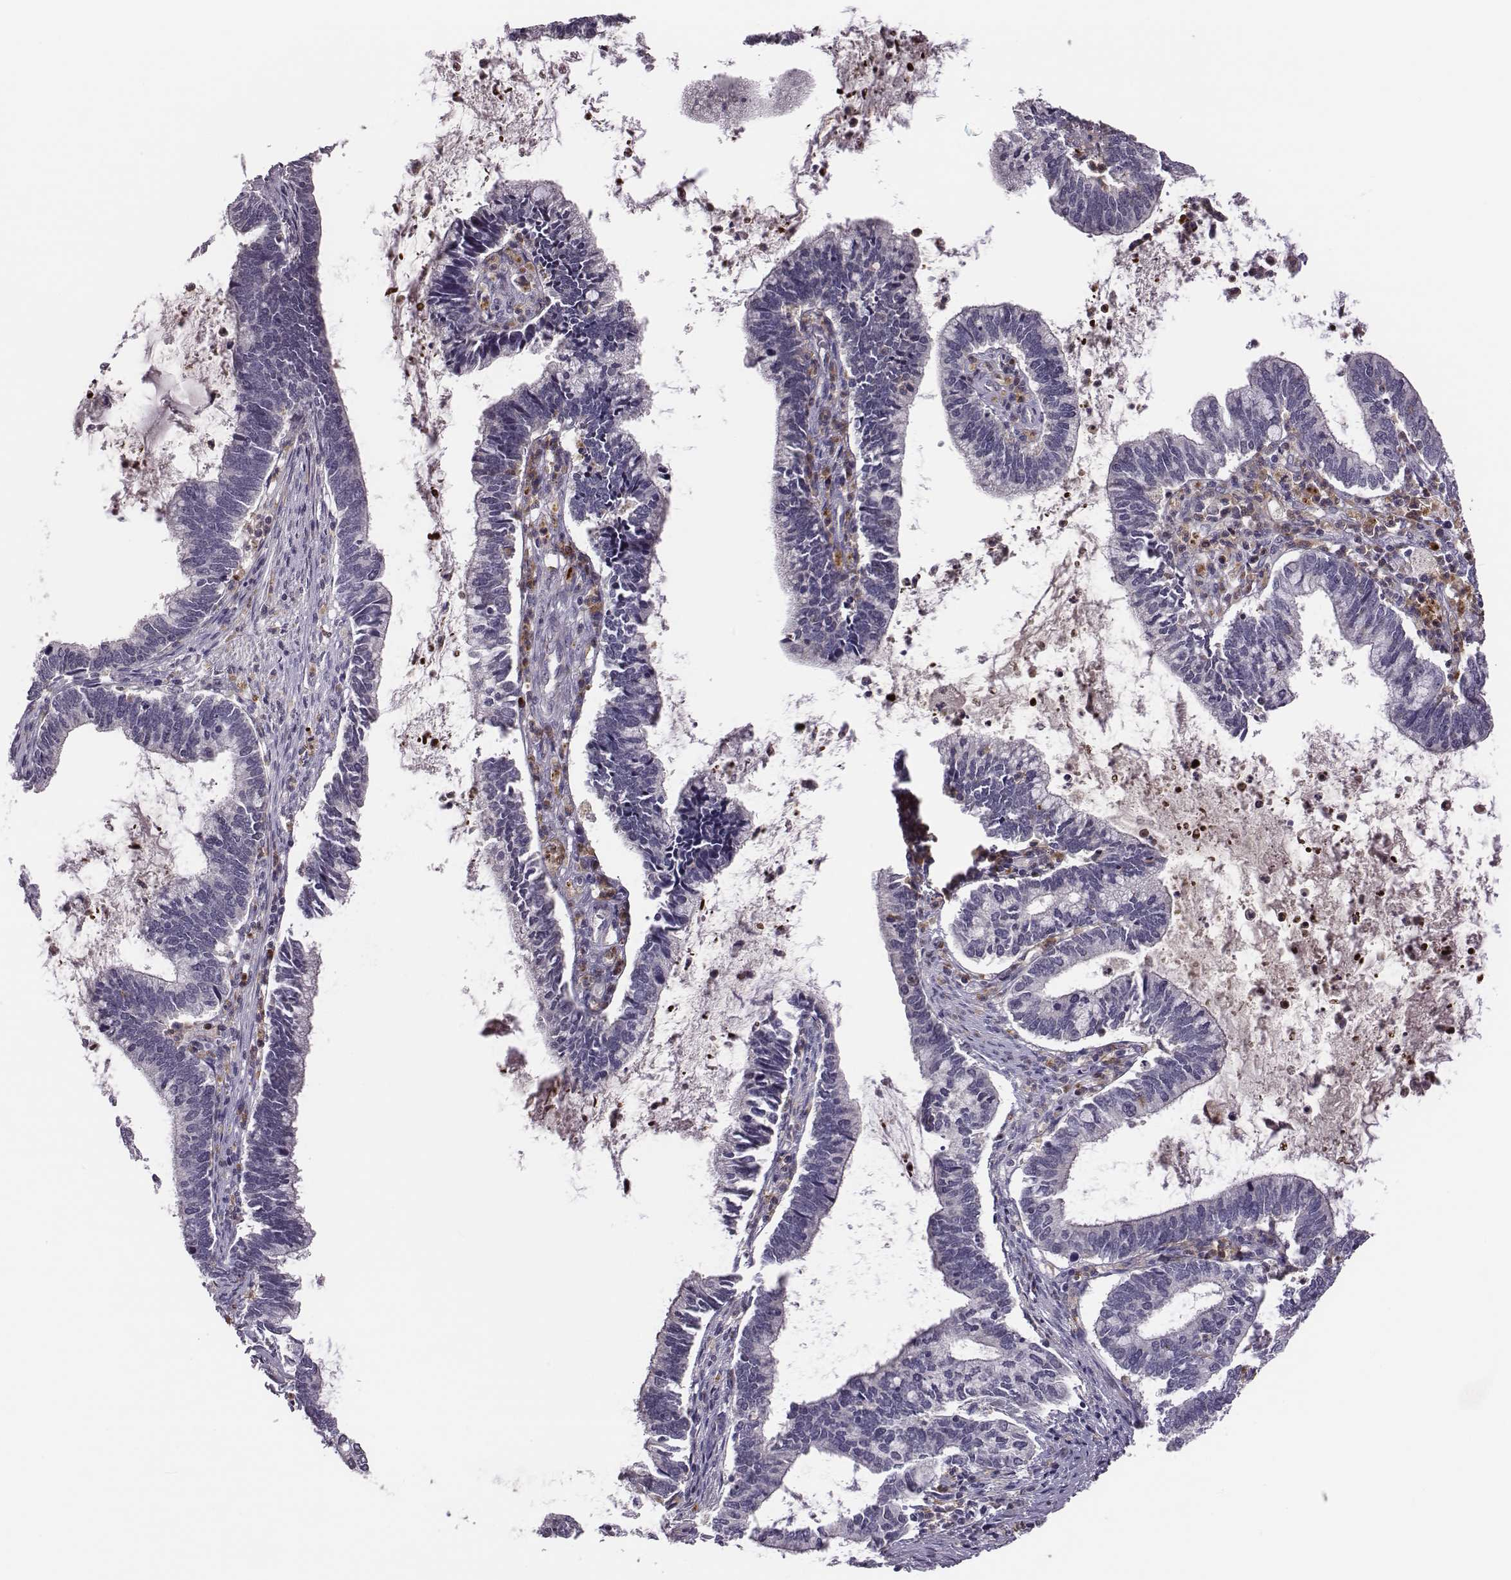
{"staining": {"intensity": "negative", "quantity": "none", "location": "none"}, "tissue": "cervical cancer", "cell_type": "Tumor cells", "image_type": "cancer", "snomed": [{"axis": "morphology", "description": "Adenocarcinoma, NOS"}, {"axis": "topography", "description": "Cervix"}], "caption": "Tumor cells are negative for brown protein staining in adenocarcinoma (cervical).", "gene": "KMO", "patient": {"sex": "female", "age": 42}}